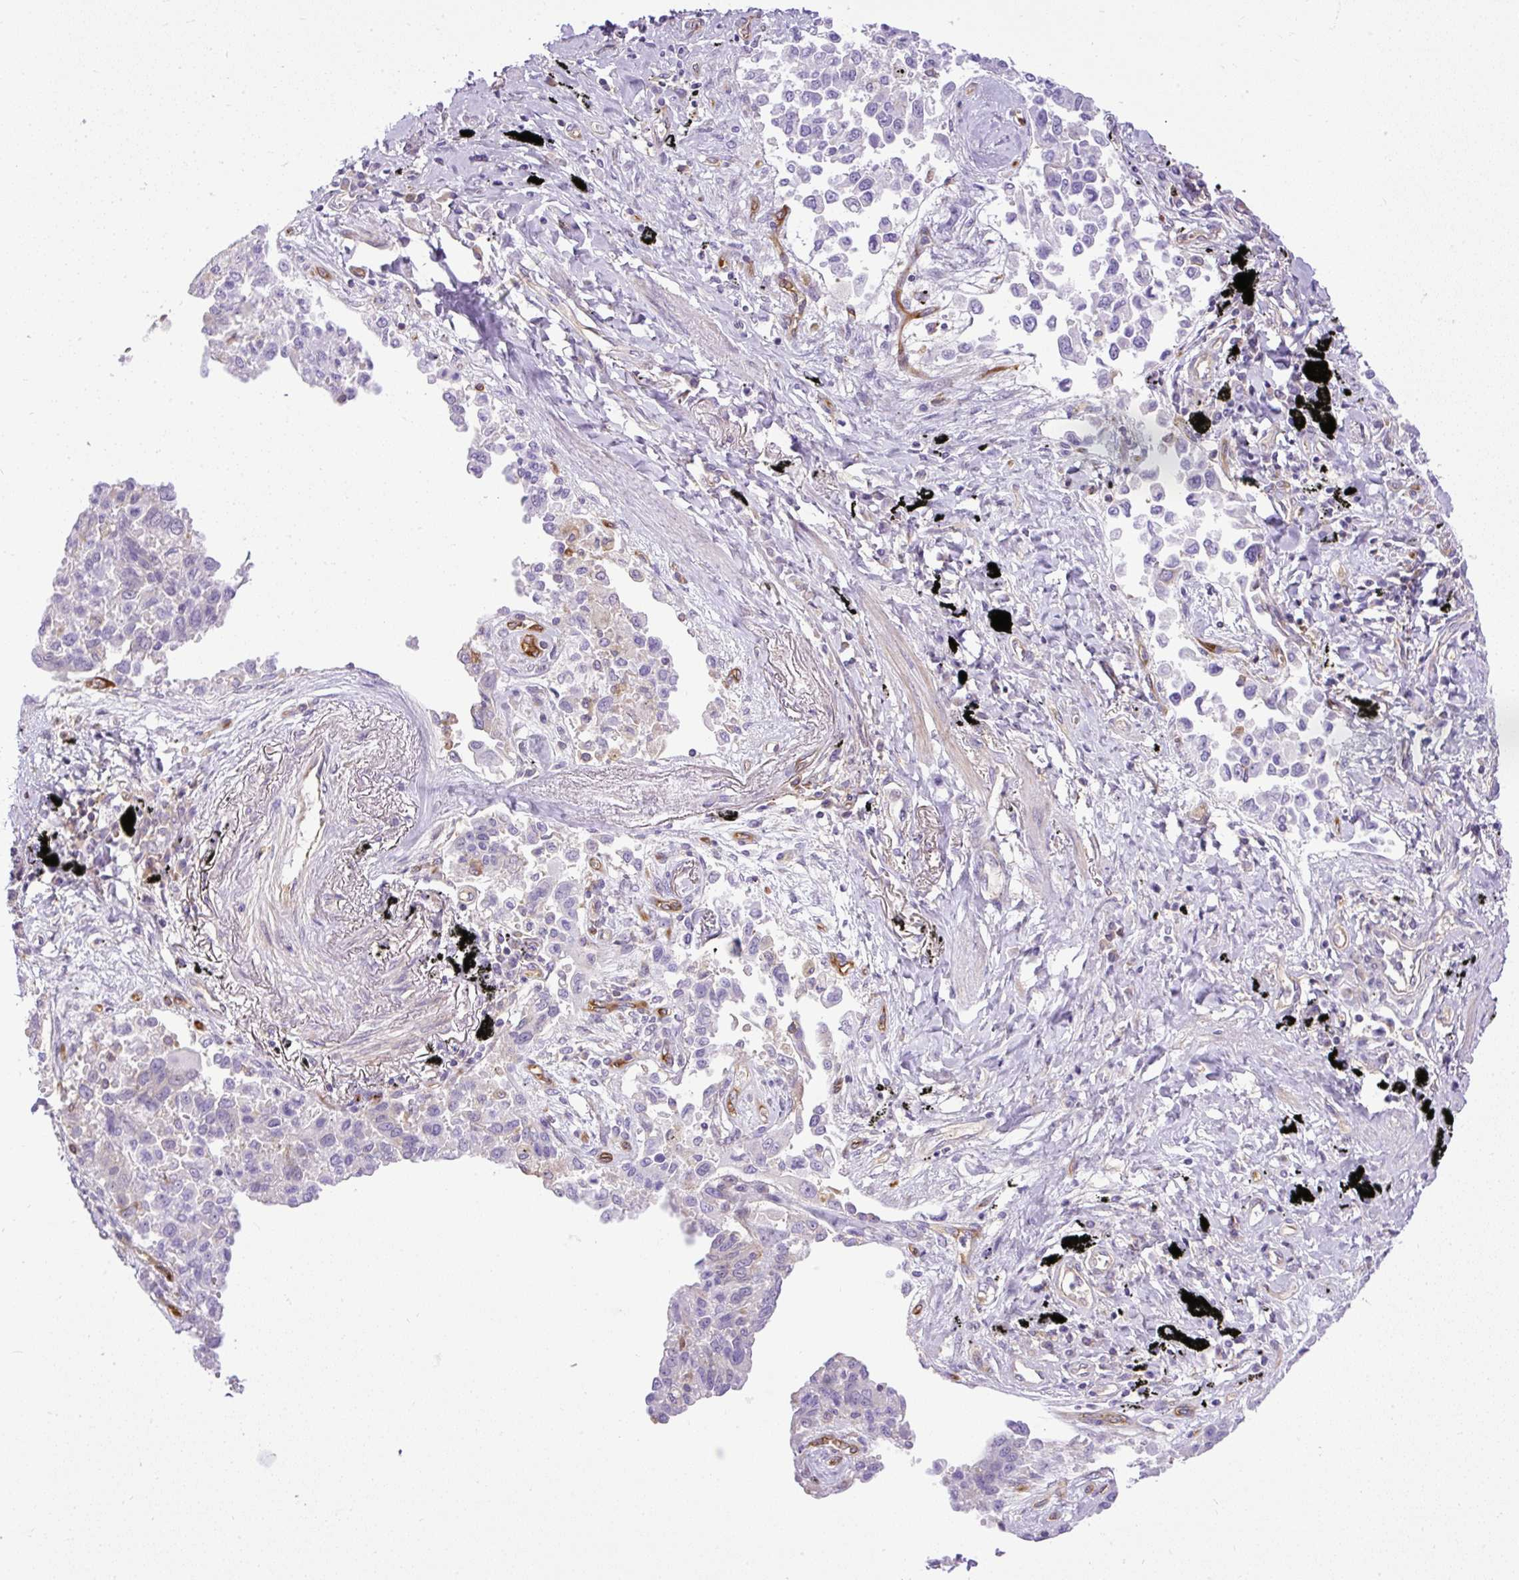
{"staining": {"intensity": "negative", "quantity": "none", "location": "none"}, "tissue": "lung cancer", "cell_type": "Tumor cells", "image_type": "cancer", "snomed": [{"axis": "morphology", "description": "Adenocarcinoma, NOS"}, {"axis": "topography", "description": "Lung"}], "caption": "A micrograph of lung adenocarcinoma stained for a protein reveals no brown staining in tumor cells.", "gene": "MAP1S", "patient": {"sex": "male", "age": 67}}